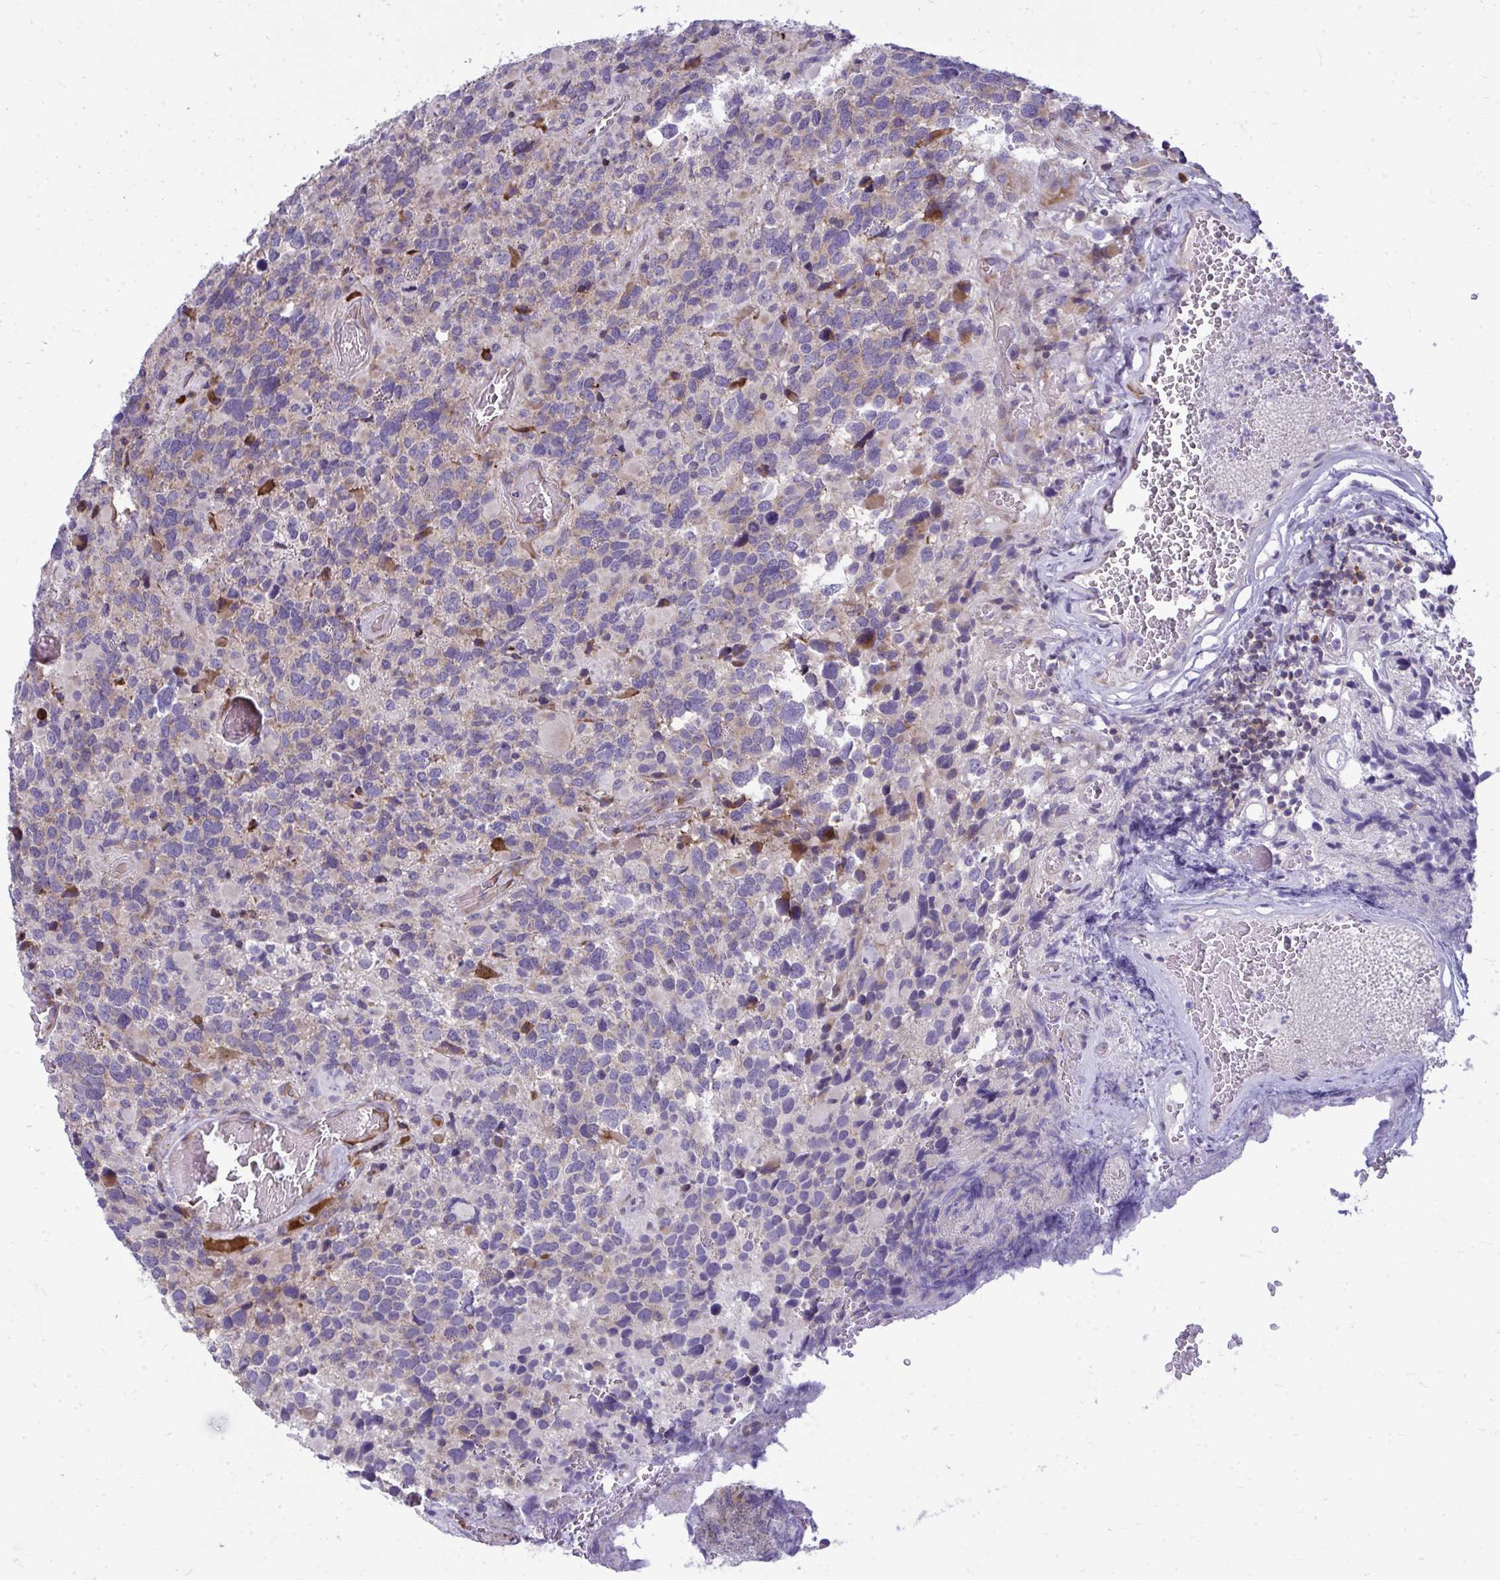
{"staining": {"intensity": "weak", "quantity": "<25%", "location": "cytoplasmic/membranous"}, "tissue": "glioma", "cell_type": "Tumor cells", "image_type": "cancer", "snomed": [{"axis": "morphology", "description": "Glioma, malignant, High grade"}, {"axis": "topography", "description": "Brain"}], "caption": "Photomicrograph shows no protein expression in tumor cells of malignant glioma (high-grade) tissue.", "gene": "GFPT2", "patient": {"sex": "female", "age": 40}}